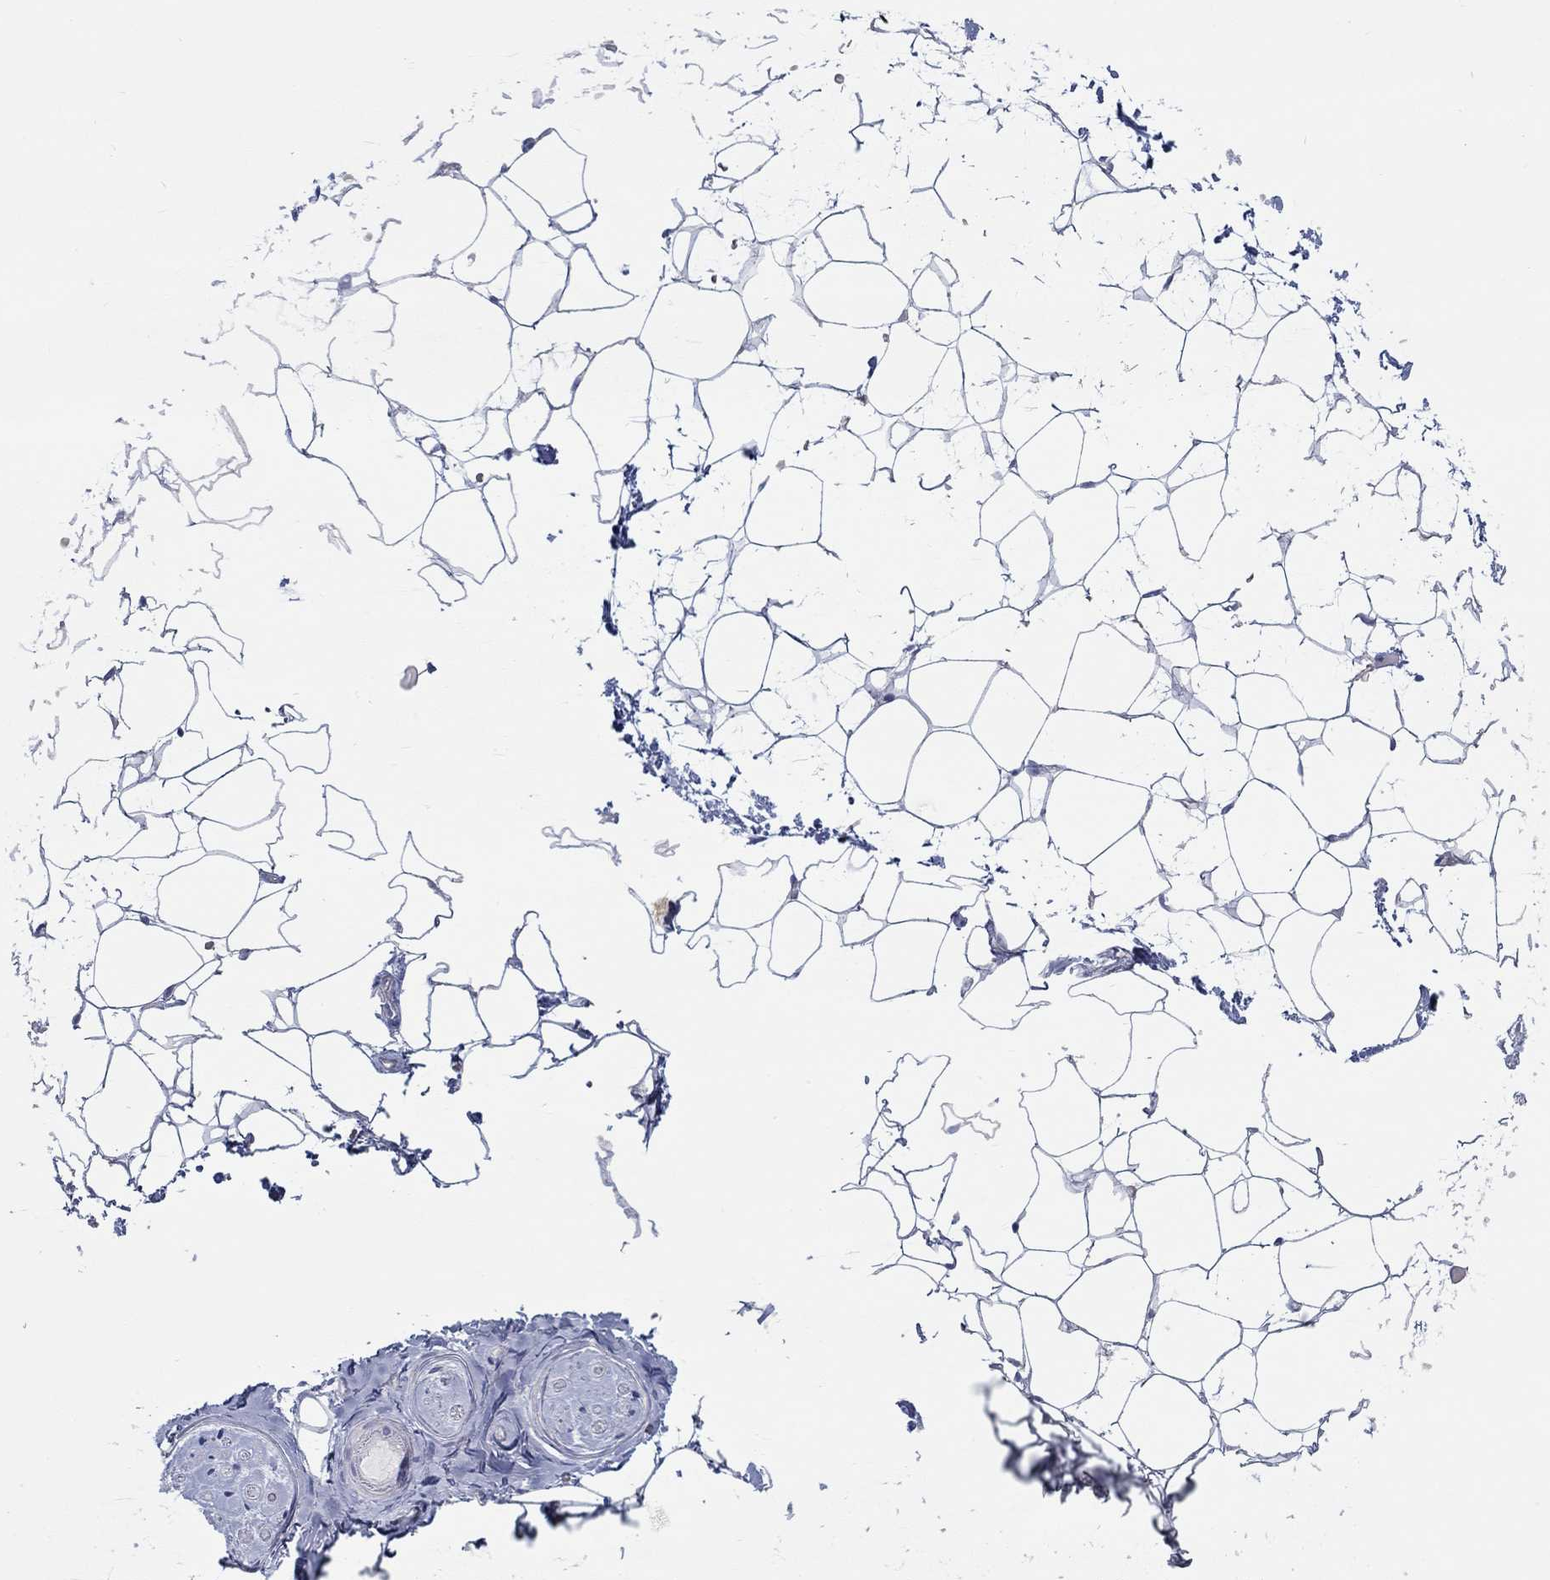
{"staining": {"intensity": "negative", "quantity": "none", "location": "none"}, "tissue": "adipose tissue", "cell_type": "Adipocytes", "image_type": "normal", "snomed": [{"axis": "morphology", "description": "Normal tissue, NOS"}, {"axis": "topography", "description": "Skin"}, {"axis": "topography", "description": "Peripheral nerve tissue"}], "caption": "Adipose tissue stained for a protein using IHC exhibits no staining adipocytes.", "gene": "HAPLN4", "patient": {"sex": "female", "age": 56}}